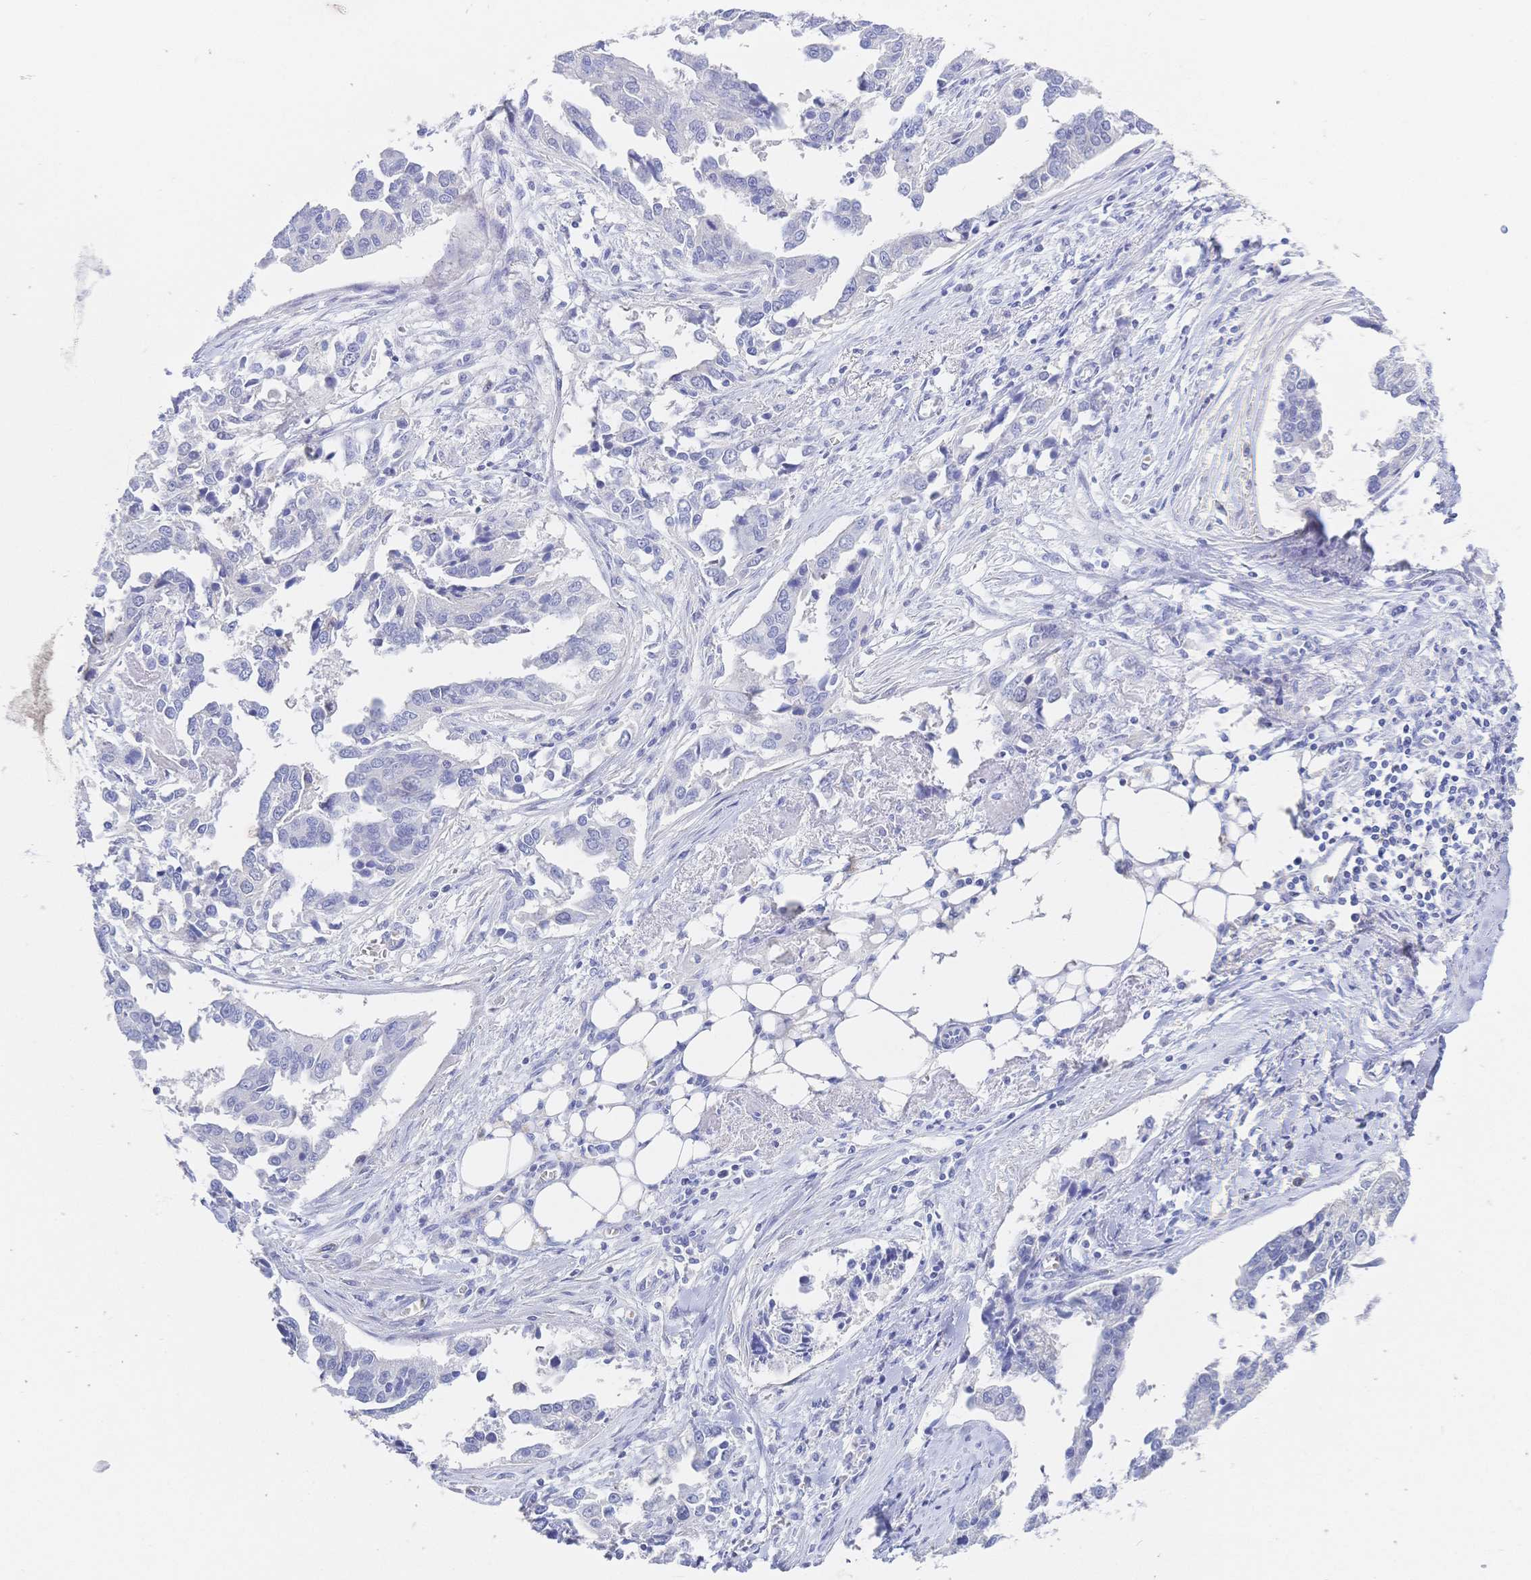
{"staining": {"intensity": "negative", "quantity": "none", "location": "none"}, "tissue": "ovarian cancer", "cell_type": "Tumor cells", "image_type": "cancer", "snomed": [{"axis": "morphology", "description": "Cystadenocarcinoma, serous, NOS"}, {"axis": "topography", "description": "Ovary"}], "caption": "A high-resolution image shows immunohistochemistry (IHC) staining of serous cystadenocarcinoma (ovarian), which shows no significant expression in tumor cells. (DAB (3,3'-diaminobenzidine) immunohistochemistry, high magnification).", "gene": "RRM1", "patient": {"sex": "female", "age": 75}}